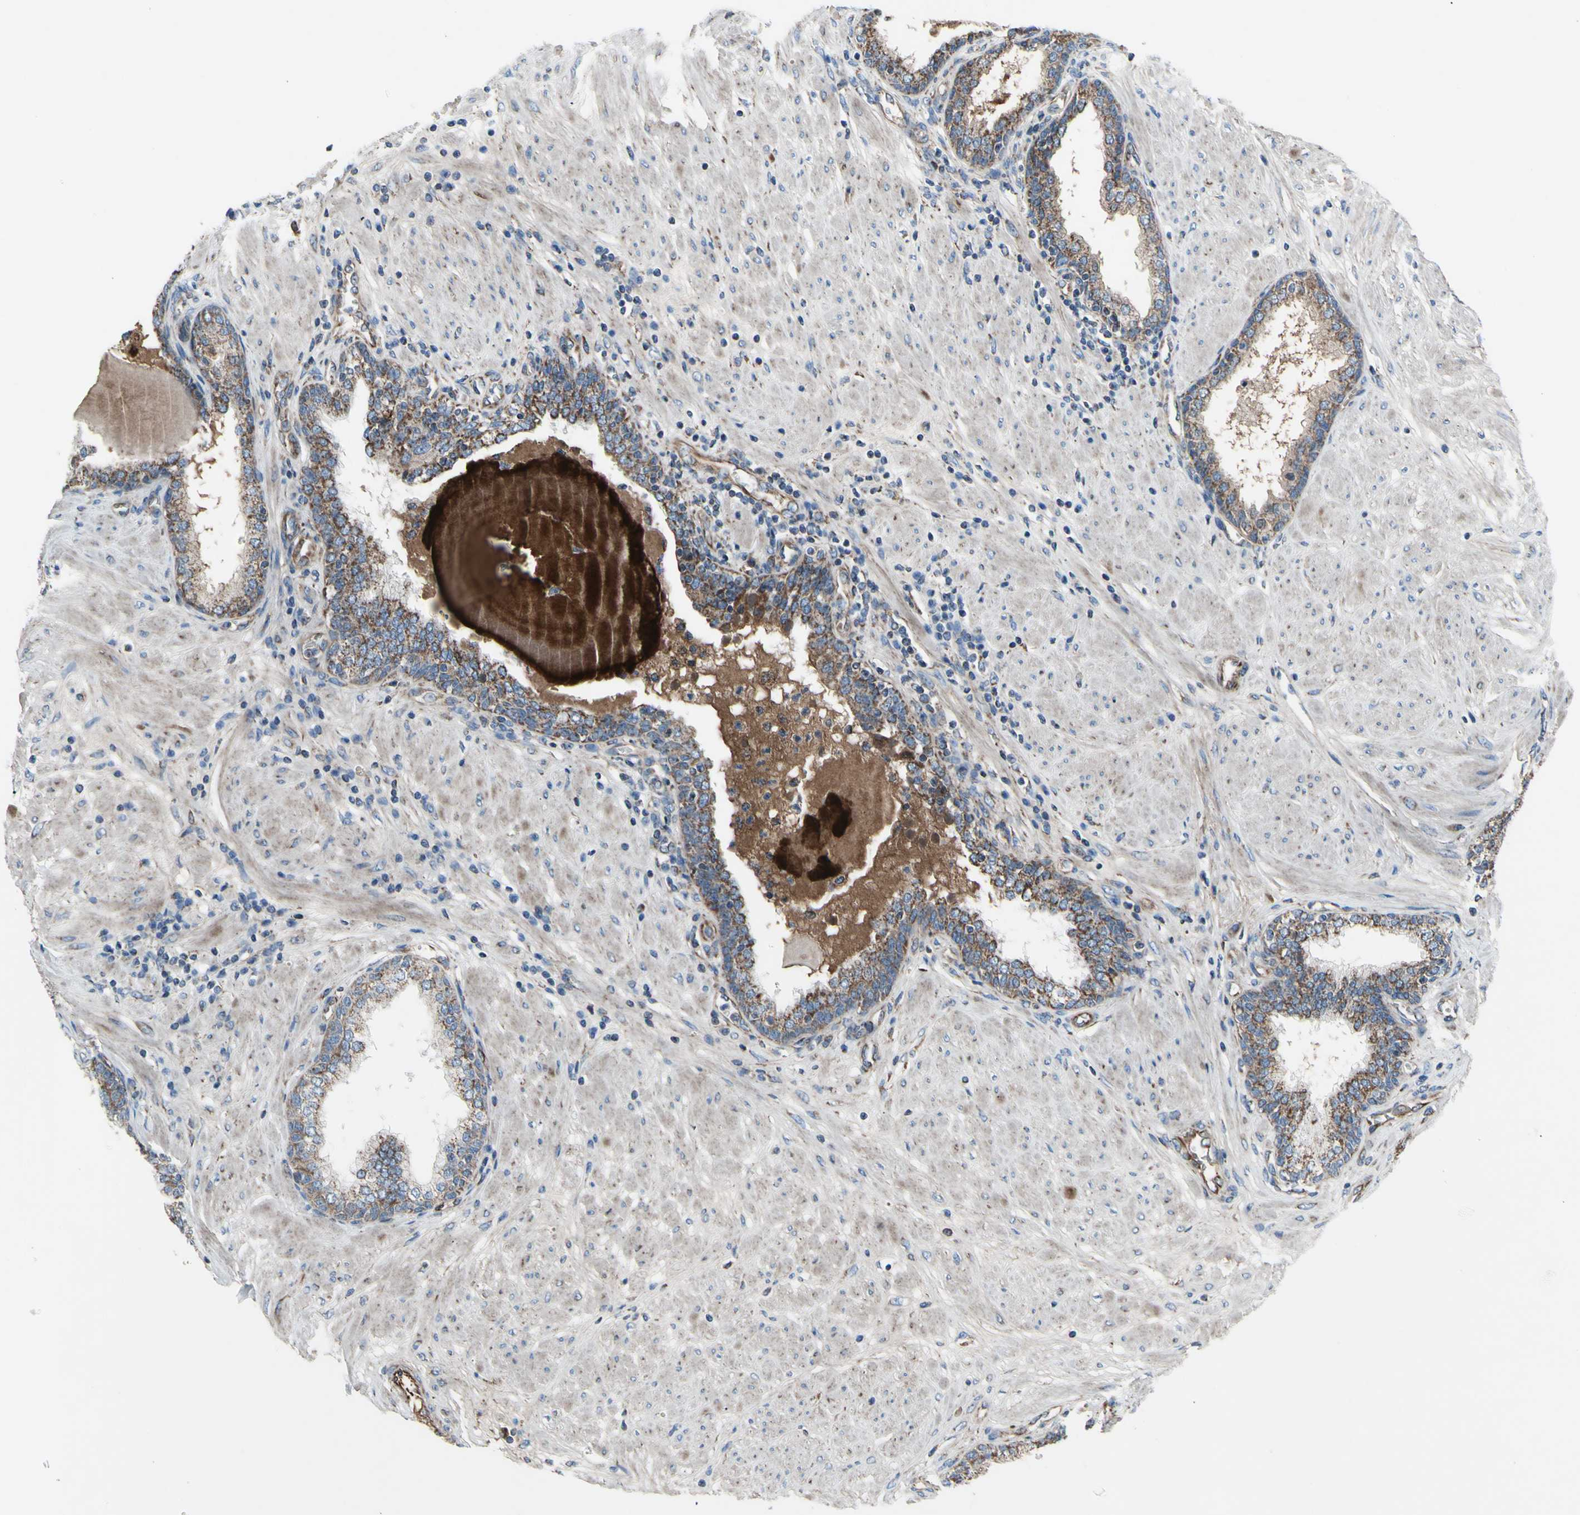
{"staining": {"intensity": "weak", "quantity": ">75%", "location": "cytoplasmic/membranous"}, "tissue": "prostate", "cell_type": "Glandular cells", "image_type": "normal", "snomed": [{"axis": "morphology", "description": "Normal tissue, NOS"}, {"axis": "topography", "description": "Prostate"}], "caption": "IHC of benign prostate reveals low levels of weak cytoplasmic/membranous staining in about >75% of glandular cells. (DAB IHC, brown staining for protein, blue staining for nuclei).", "gene": "EMC7", "patient": {"sex": "male", "age": 51}}